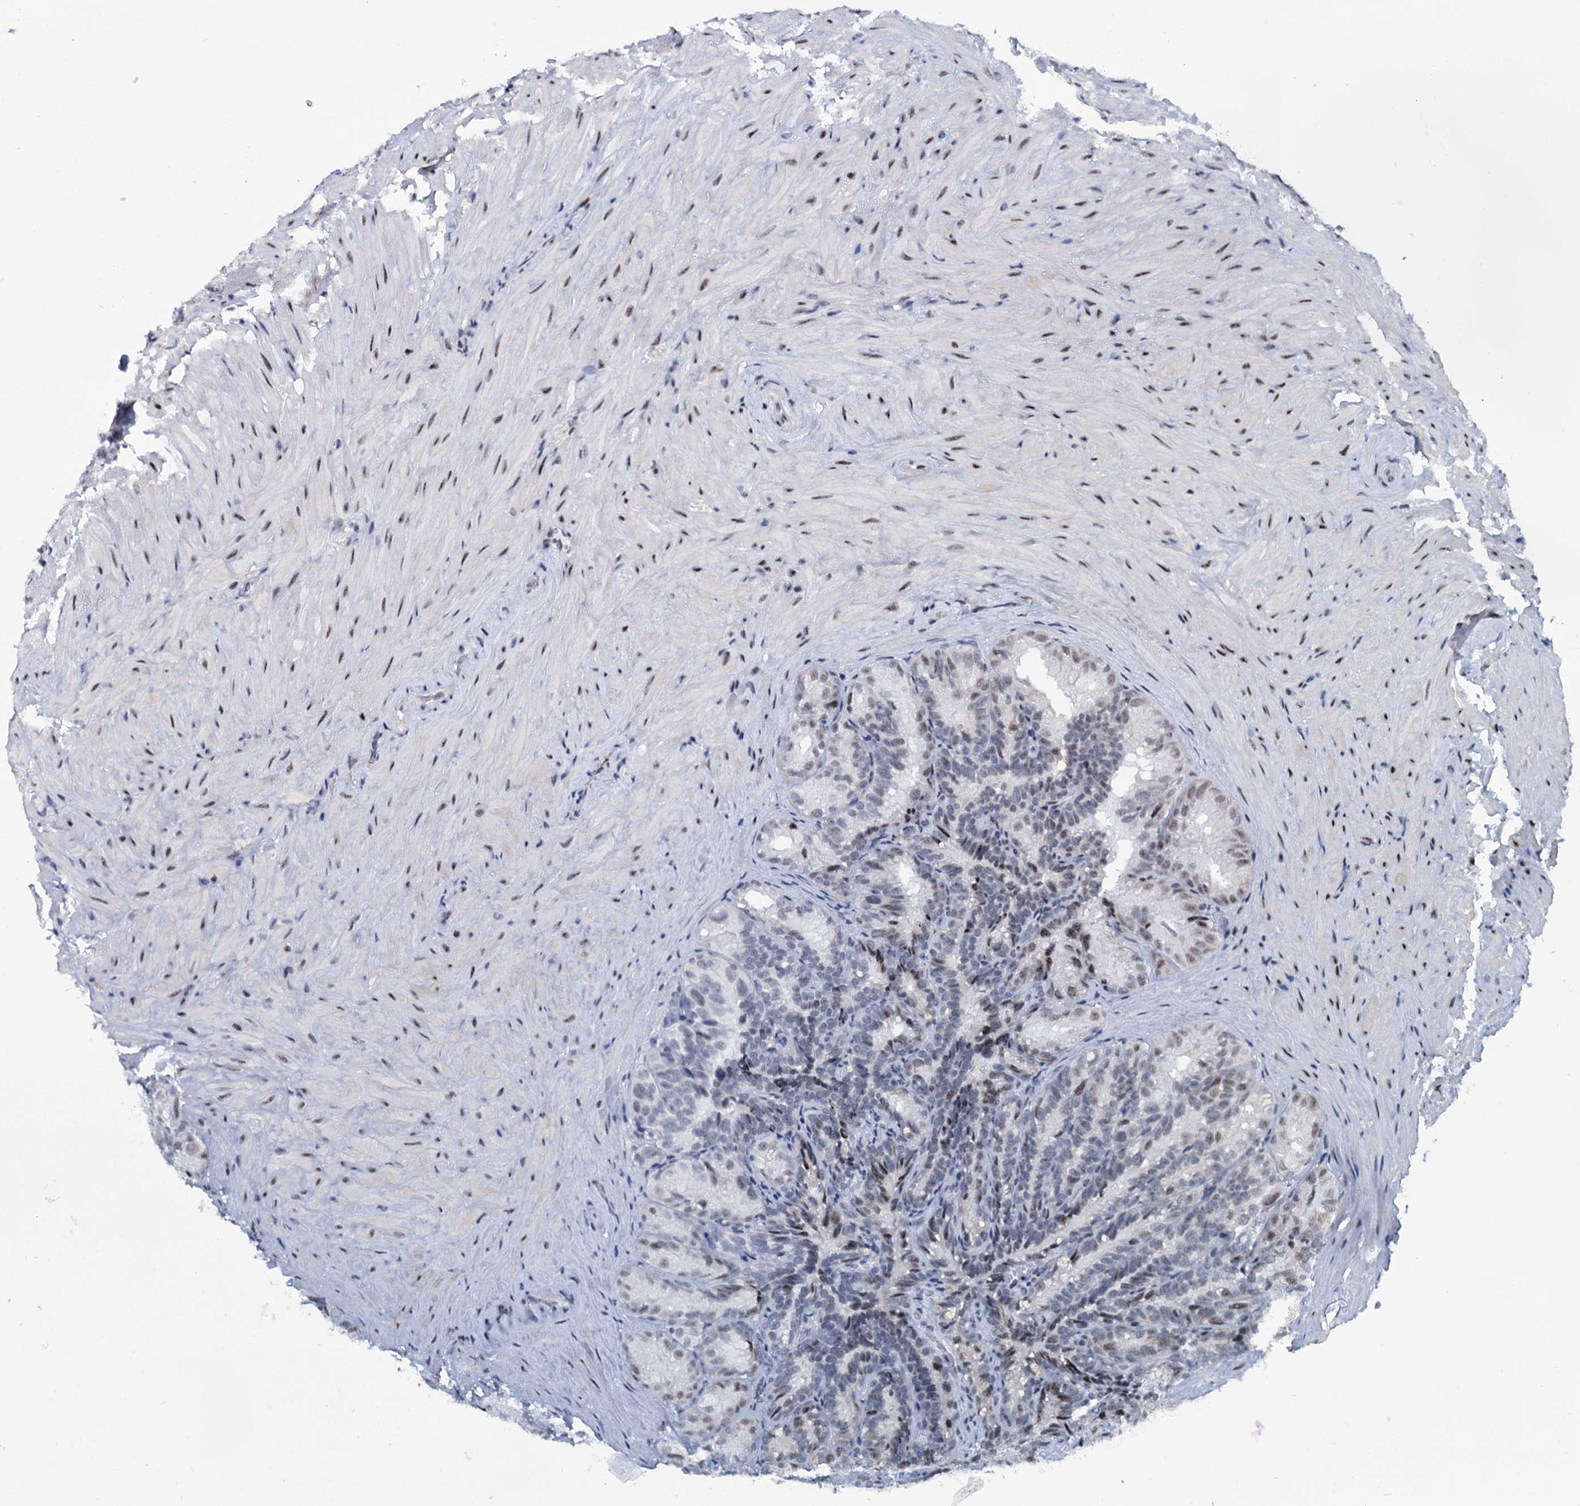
{"staining": {"intensity": "moderate", "quantity": "25%-75%", "location": "nuclear"}, "tissue": "seminal vesicle", "cell_type": "Glandular cells", "image_type": "normal", "snomed": [{"axis": "morphology", "description": "Normal tissue, NOS"}, {"axis": "topography", "description": "Seminal veicle"}], "caption": "Protein expression analysis of benign seminal vesicle exhibits moderate nuclear staining in about 25%-75% of glandular cells. The staining is performed using DAB brown chromogen to label protein expression. The nuclei are counter-stained blue using hematoxylin.", "gene": "SREK1", "patient": {"sex": "male", "age": 60}}